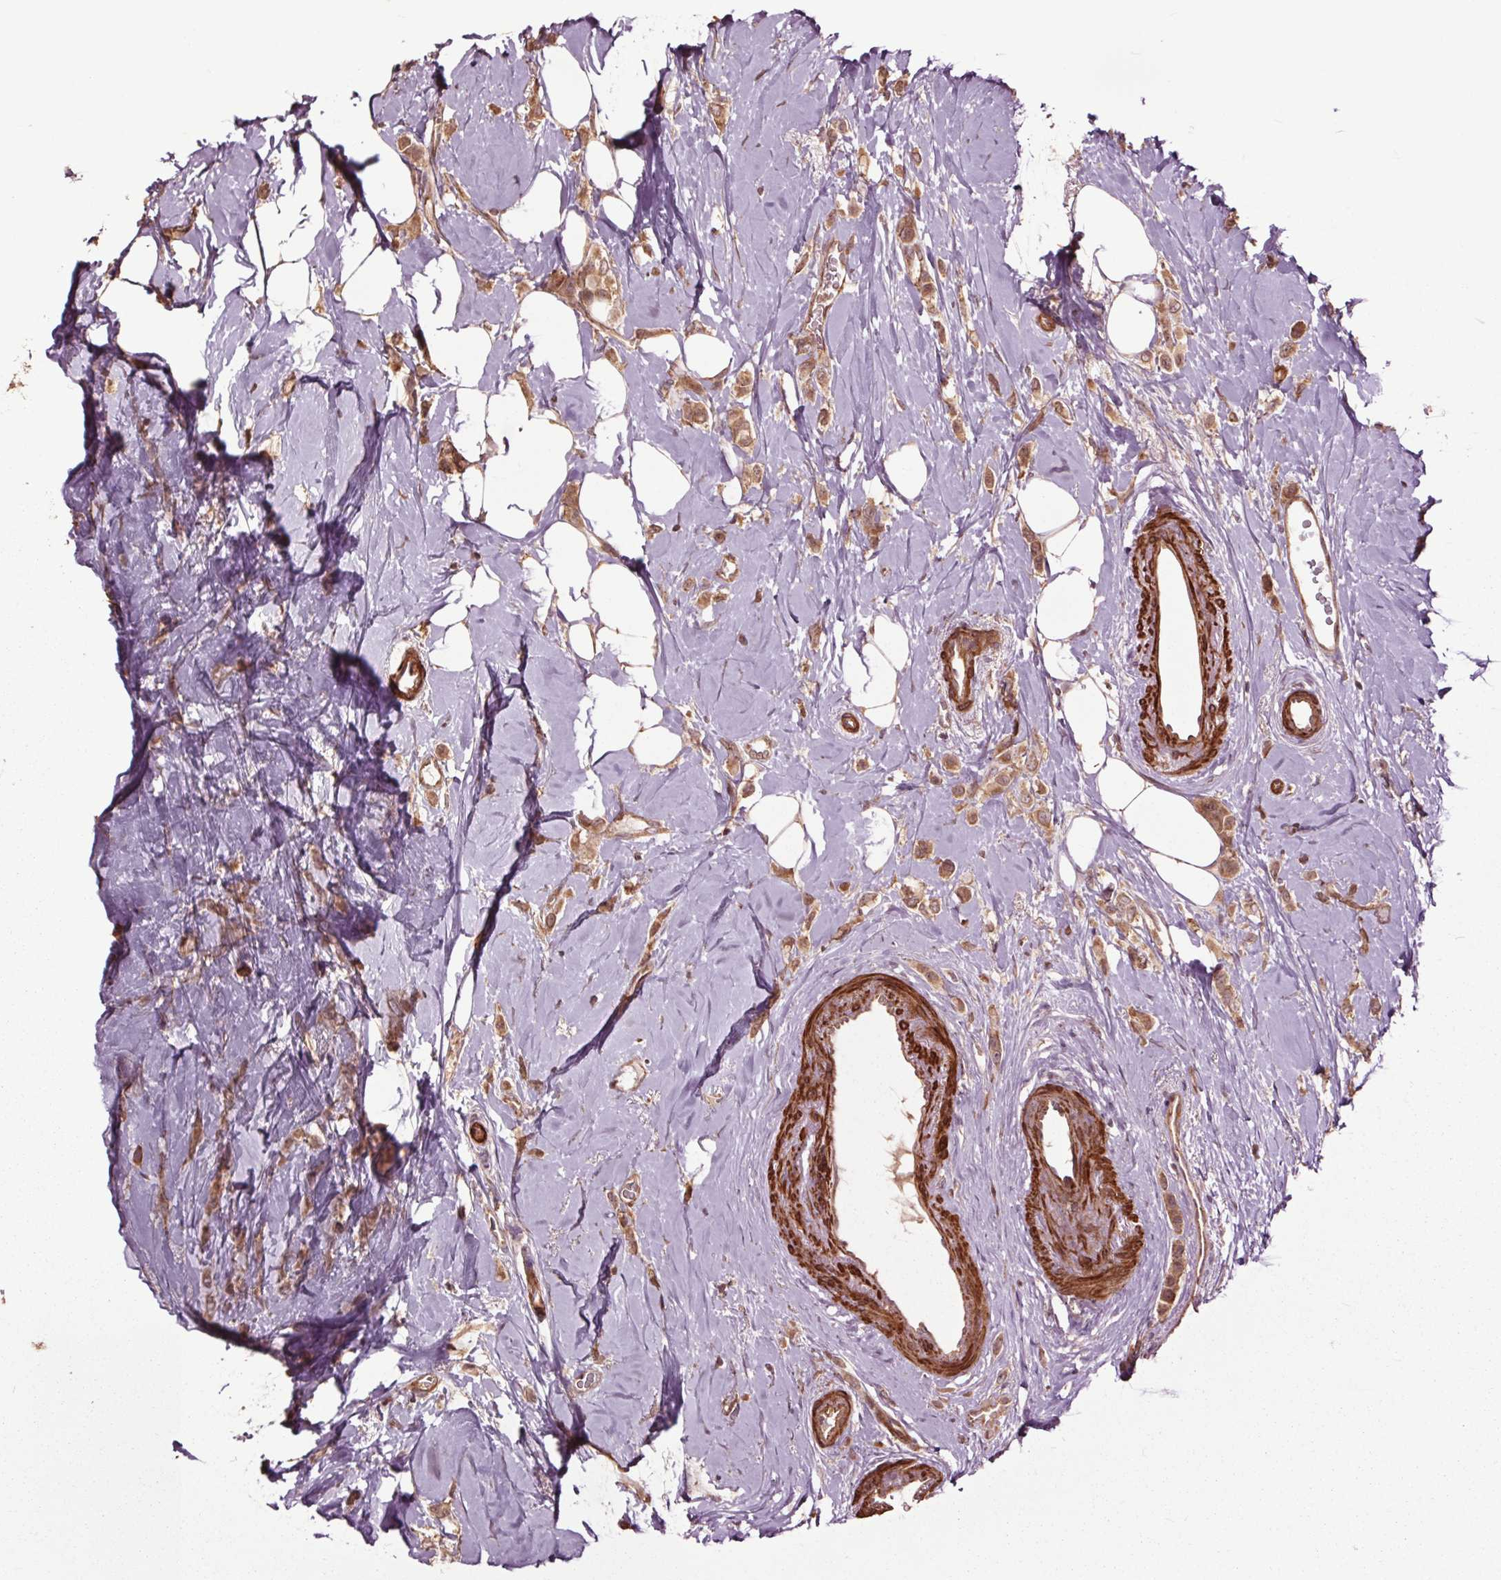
{"staining": {"intensity": "moderate", "quantity": ">75%", "location": "cytoplasmic/membranous"}, "tissue": "breast cancer", "cell_type": "Tumor cells", "image_type": "cancer", "snomed": [{"axis": "morphology", "description": "Lobular carcinoma"}, {"axis": "topography", "description": "Breast"}], "caption": "Breast cancer (lobular carcinoma) was stained to show a protein in brown. There is medium levels of moderate cytoplasmic/membranous expression in approximately >75% of tumor cells.", "gene": "CEP95", "patient": {"sex": "female", "age": 66}}